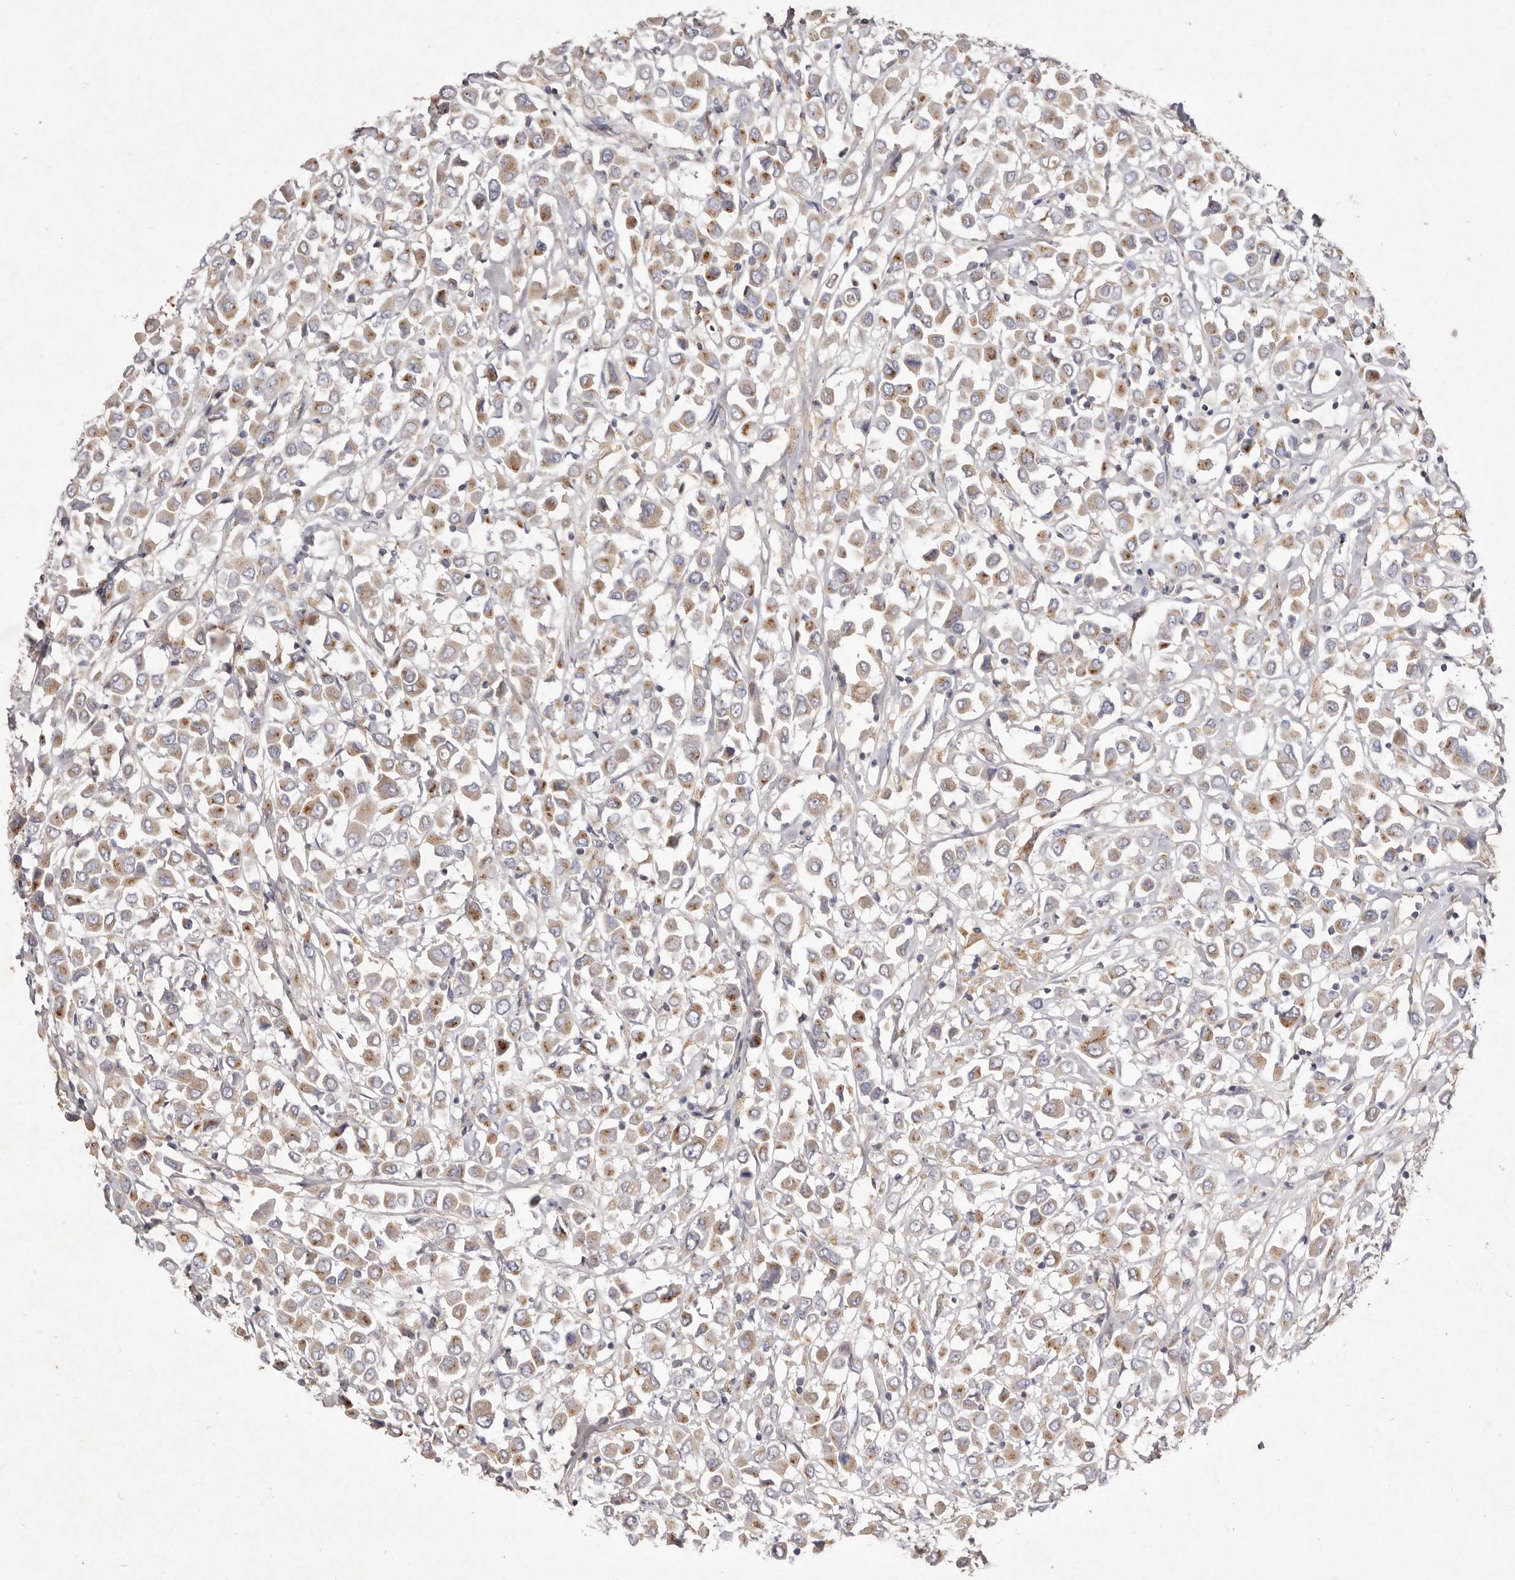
{"staining": {"intensity": "moderate", "quantity": ">75%", "location": "cytoplasmic/membranous"}, "tissue": "breast cancer", "cell_type": "Tumor cells", "image_type": "cancer", "snomed": [{"axis": "morphology", "description": "Duct carcinoma"}, {"axis": "topography", "description": "Breast"}], "caption": "About >75% of tumor cells in human breast invasive ductal carcinoma reveal moderate cytoplasmic/membranous protein staining as visualized by brown immunohistochemical staining.", "gene": "USP24", "patient": {"sex": "female", "age": 61}}